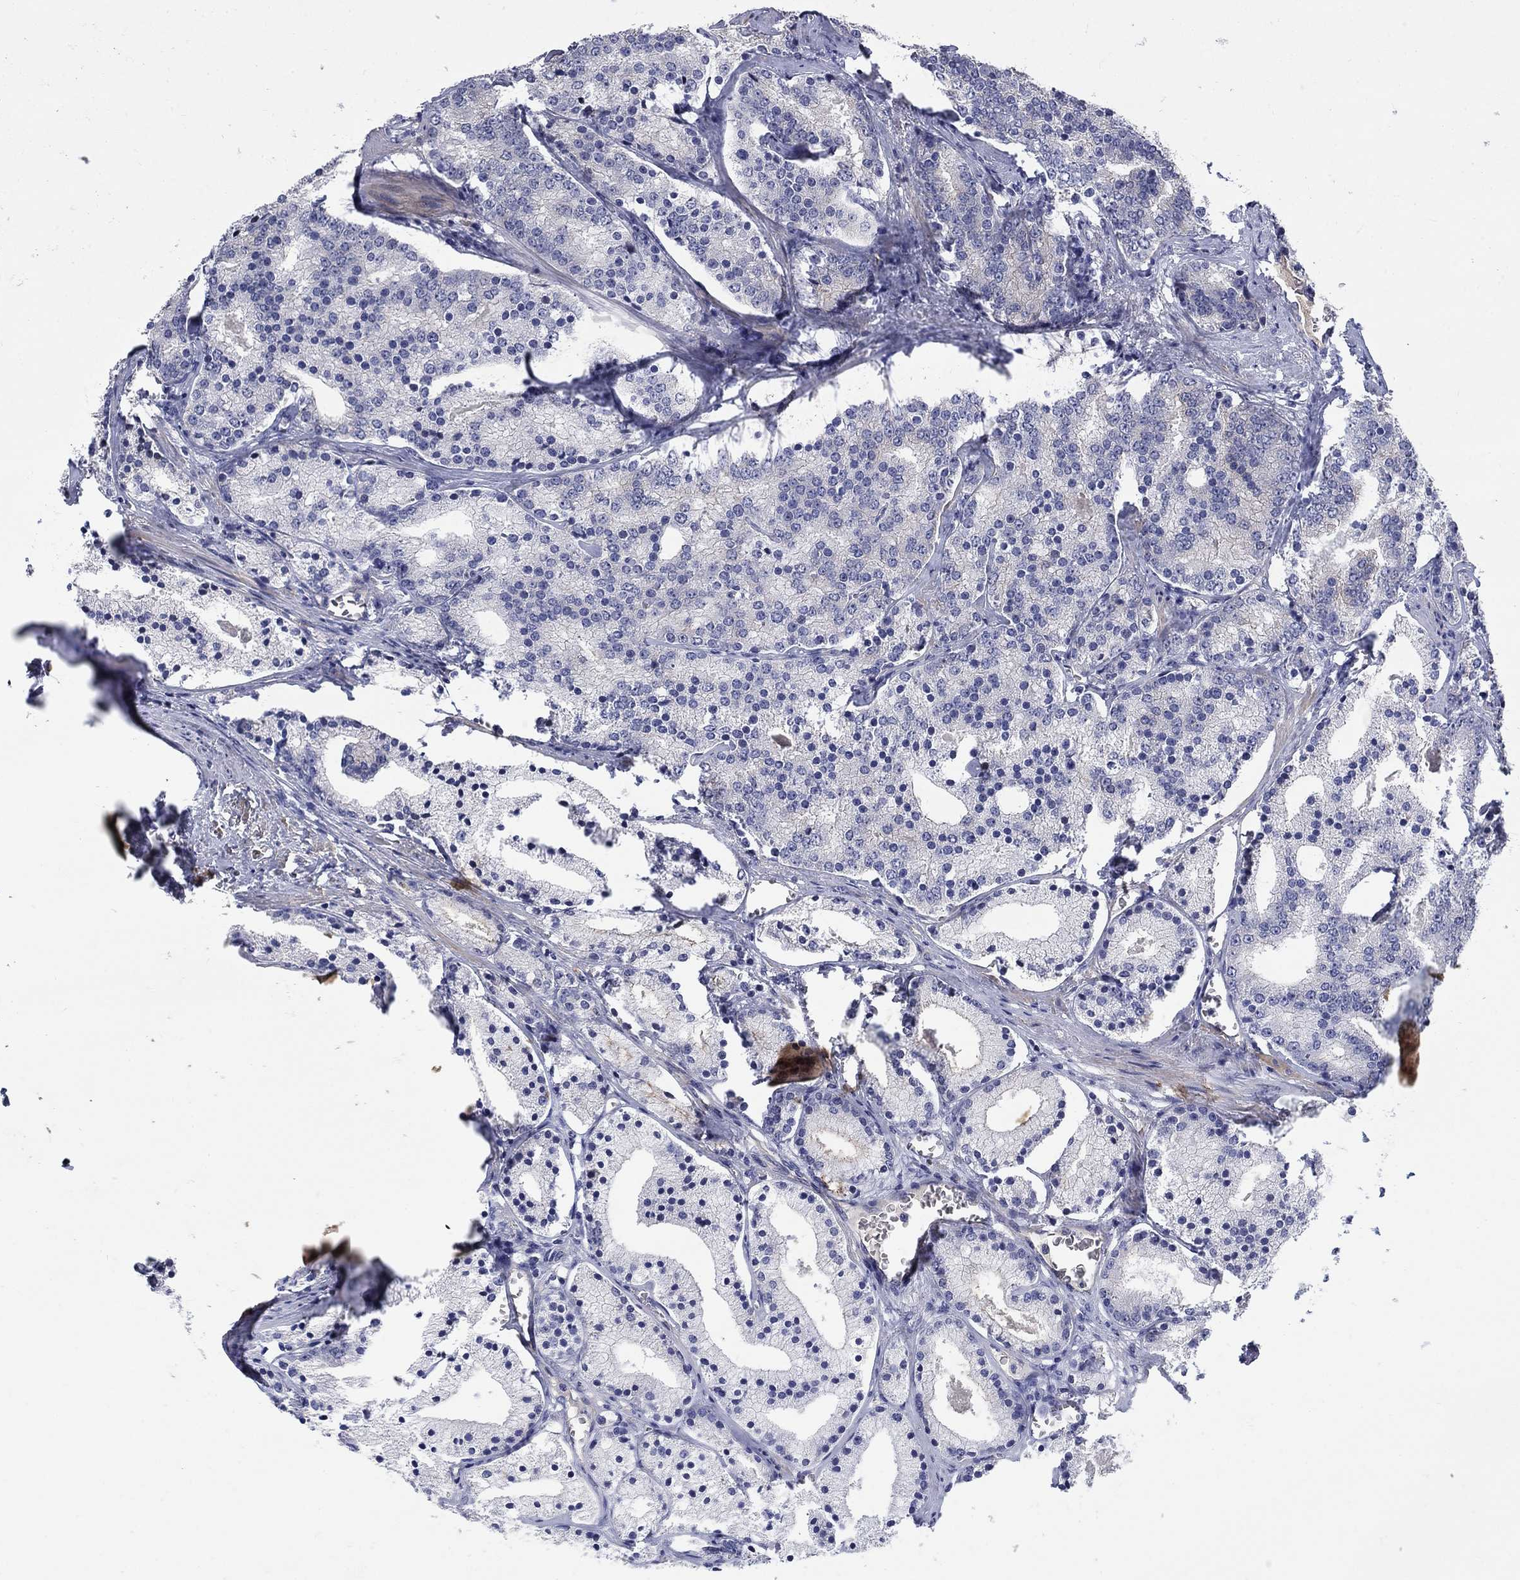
{"staining": {"intensity": "negative", "quantity": "none", "location": "none"}, "tissue": "prostate cancer", "cell_type": "Tumor cells", "image_type": "cancer", "snomed": [{"axis": "morphology", "description": "Adenocarcinoma, NOS"}, {"axis": "topography", "description": "Prostate"}], "caption": "A photomicrograph of prostate cancer (adenocarcinoma) stained for a protein shows no brown staining in tumor cells. The staining was performed using DAB (3,3'-diaminobenzidine) to visualize the protein expression in brown, while the nuclei were stained in blue with hematoxylin (Magnification: 20x).", "gene": "SLC1A1", "patient": {"sex": "male", "age": 69}}